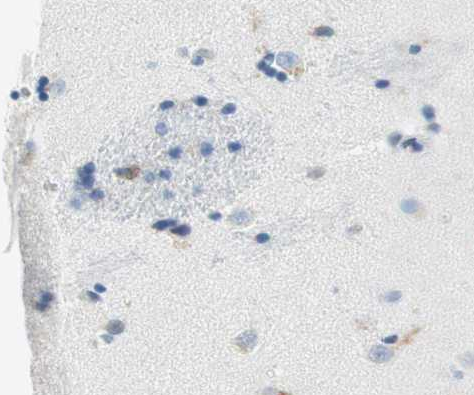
{"staining": {"intensity": "negative", "quantity": "none", "location": "none"}, "tissue": "caudate", "cell_type": "Glial cells", "image_type": "normal", "snomed": [{"axis": "morphology", "description": "Normal tissue, NOS"}, {"axis": "topography", "description": "Lateral ventricle wall"}], "caption": "A high-resolution photomicrograph shows immunohistochemistry (IHC) staining of benign caudate, which exhibits no significant positivity in glial cells. The staining is performed using DAB (3,3'-diaminobenzidine) brown chromogen with nuclei counter-stained in using hematoxylin.", "gene": "EZH2", "patient": {"sex": "female", "age": 54}}